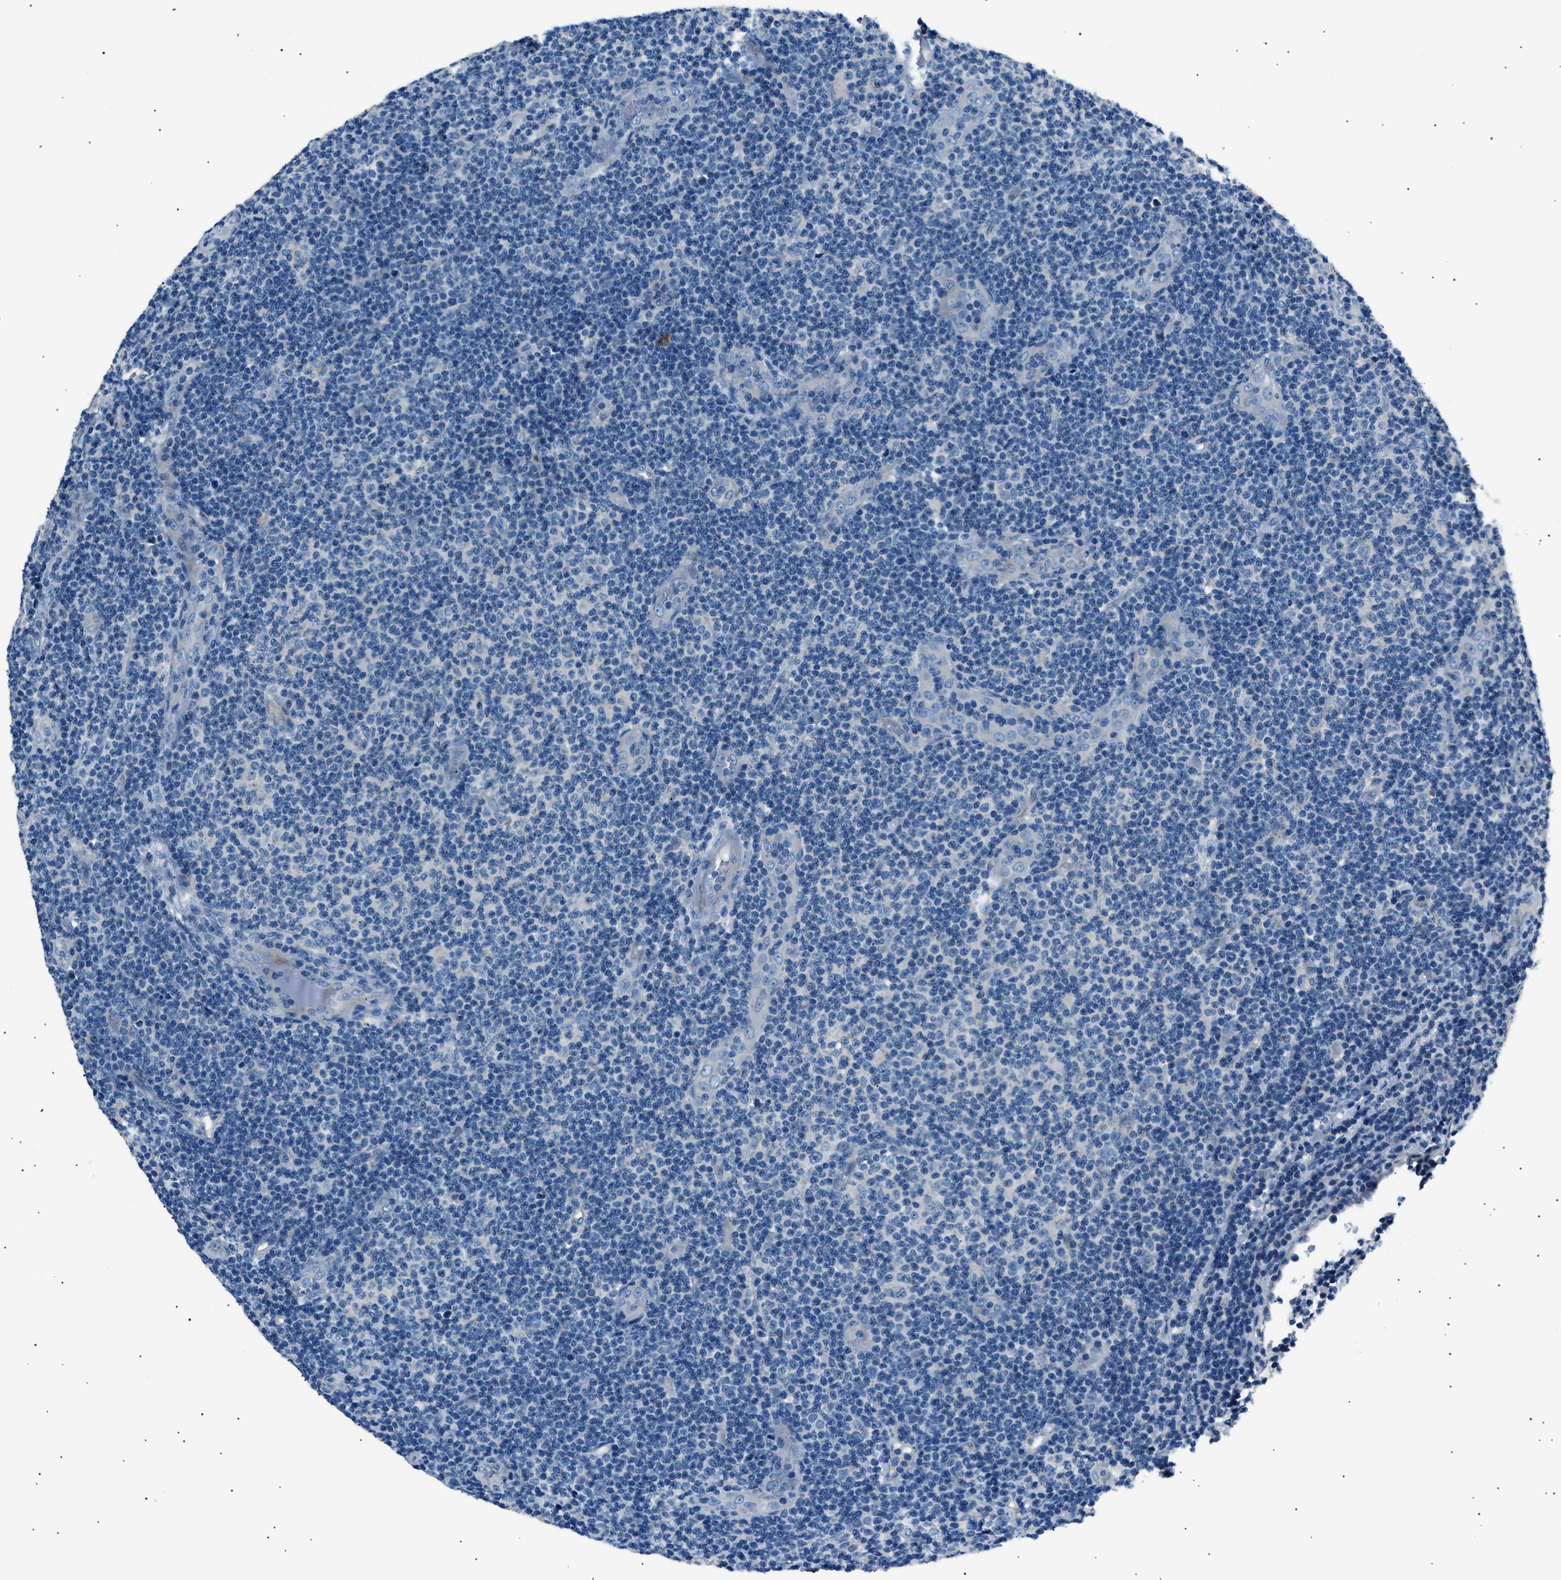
{"staining": {"intensity": "negative", "quantity": "none", "location": "none"}, "tissue": "lymphoma", "cell_type": "Tumor cells", "image_type": "cancer", "snomed": [{"axis": "morphology", "description": "Malignant lymphoma, non-Hodgkin's type, Low grade"}, {"axis": "topography", "description": "Lymph node"}], "caption": "This is an immunohistochemistry histopathology image of human lymphoma. There is no staining in tumor cells.", "gene": "LRRC37B", "patient": {"sex": "male", "age": 83}}